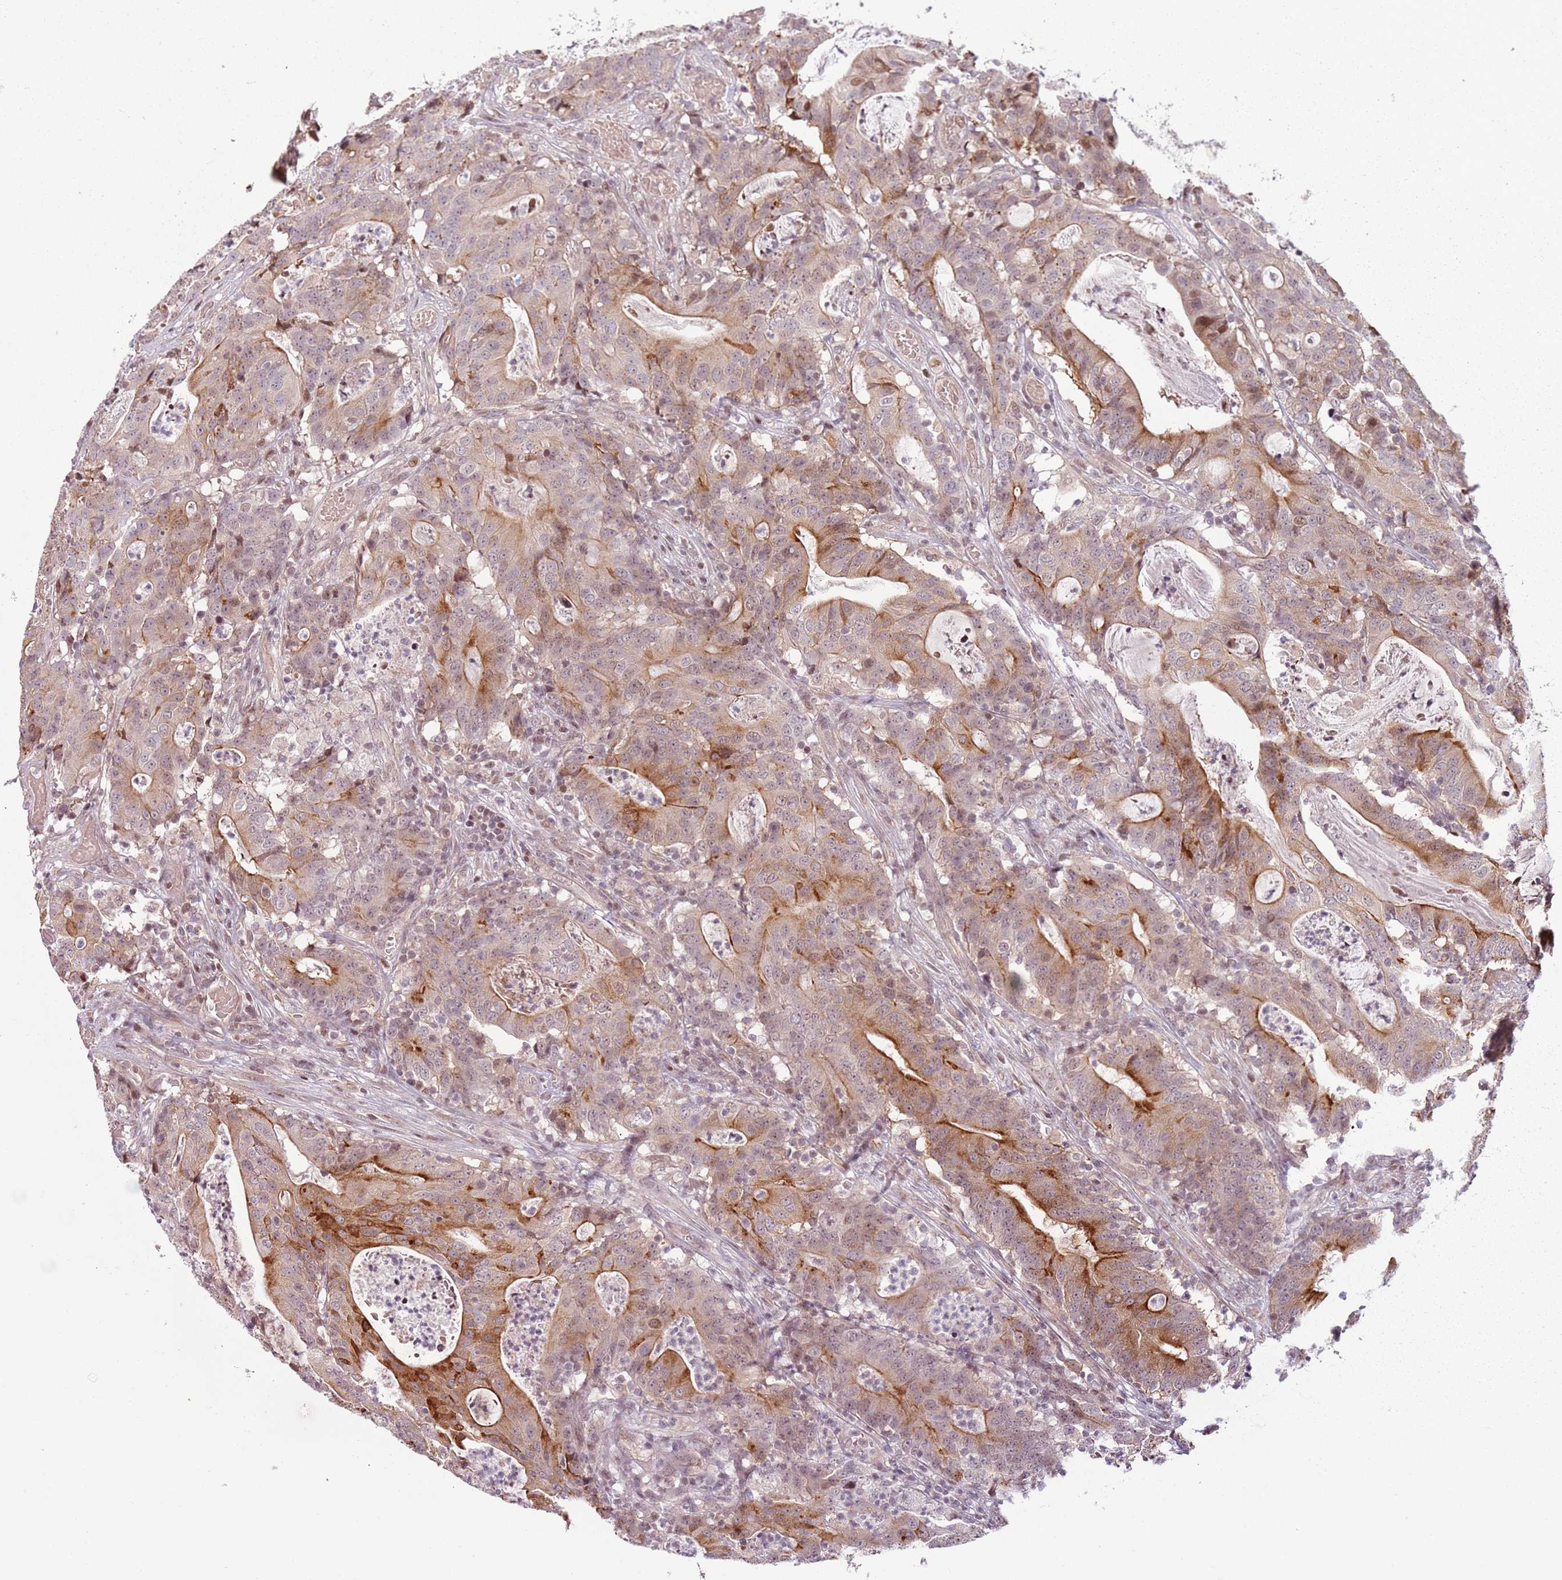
{"staining": {"intensity": "moderate", "quantity": "25%-75%", "location": "cytoplasmic/membranous,nuclear"}, "tissue": "colorectal cancer", "cell_type": "Tumor cells", "image_type": "cancer", "snomed": [{"axis": "morphology", "description": "Adenocarcinoma, NOS"}, {"axis": "topography", "description": "Colon"}], "caption": "A histopathology image of adenocarcinoma (colorectal) stained for a protein exhibits moderate cytoplasmic/membranous and nuclear brown staining in tumor cells.", "gene": "ADGRG1", "patient": {"sex": "male", "age": 83}}